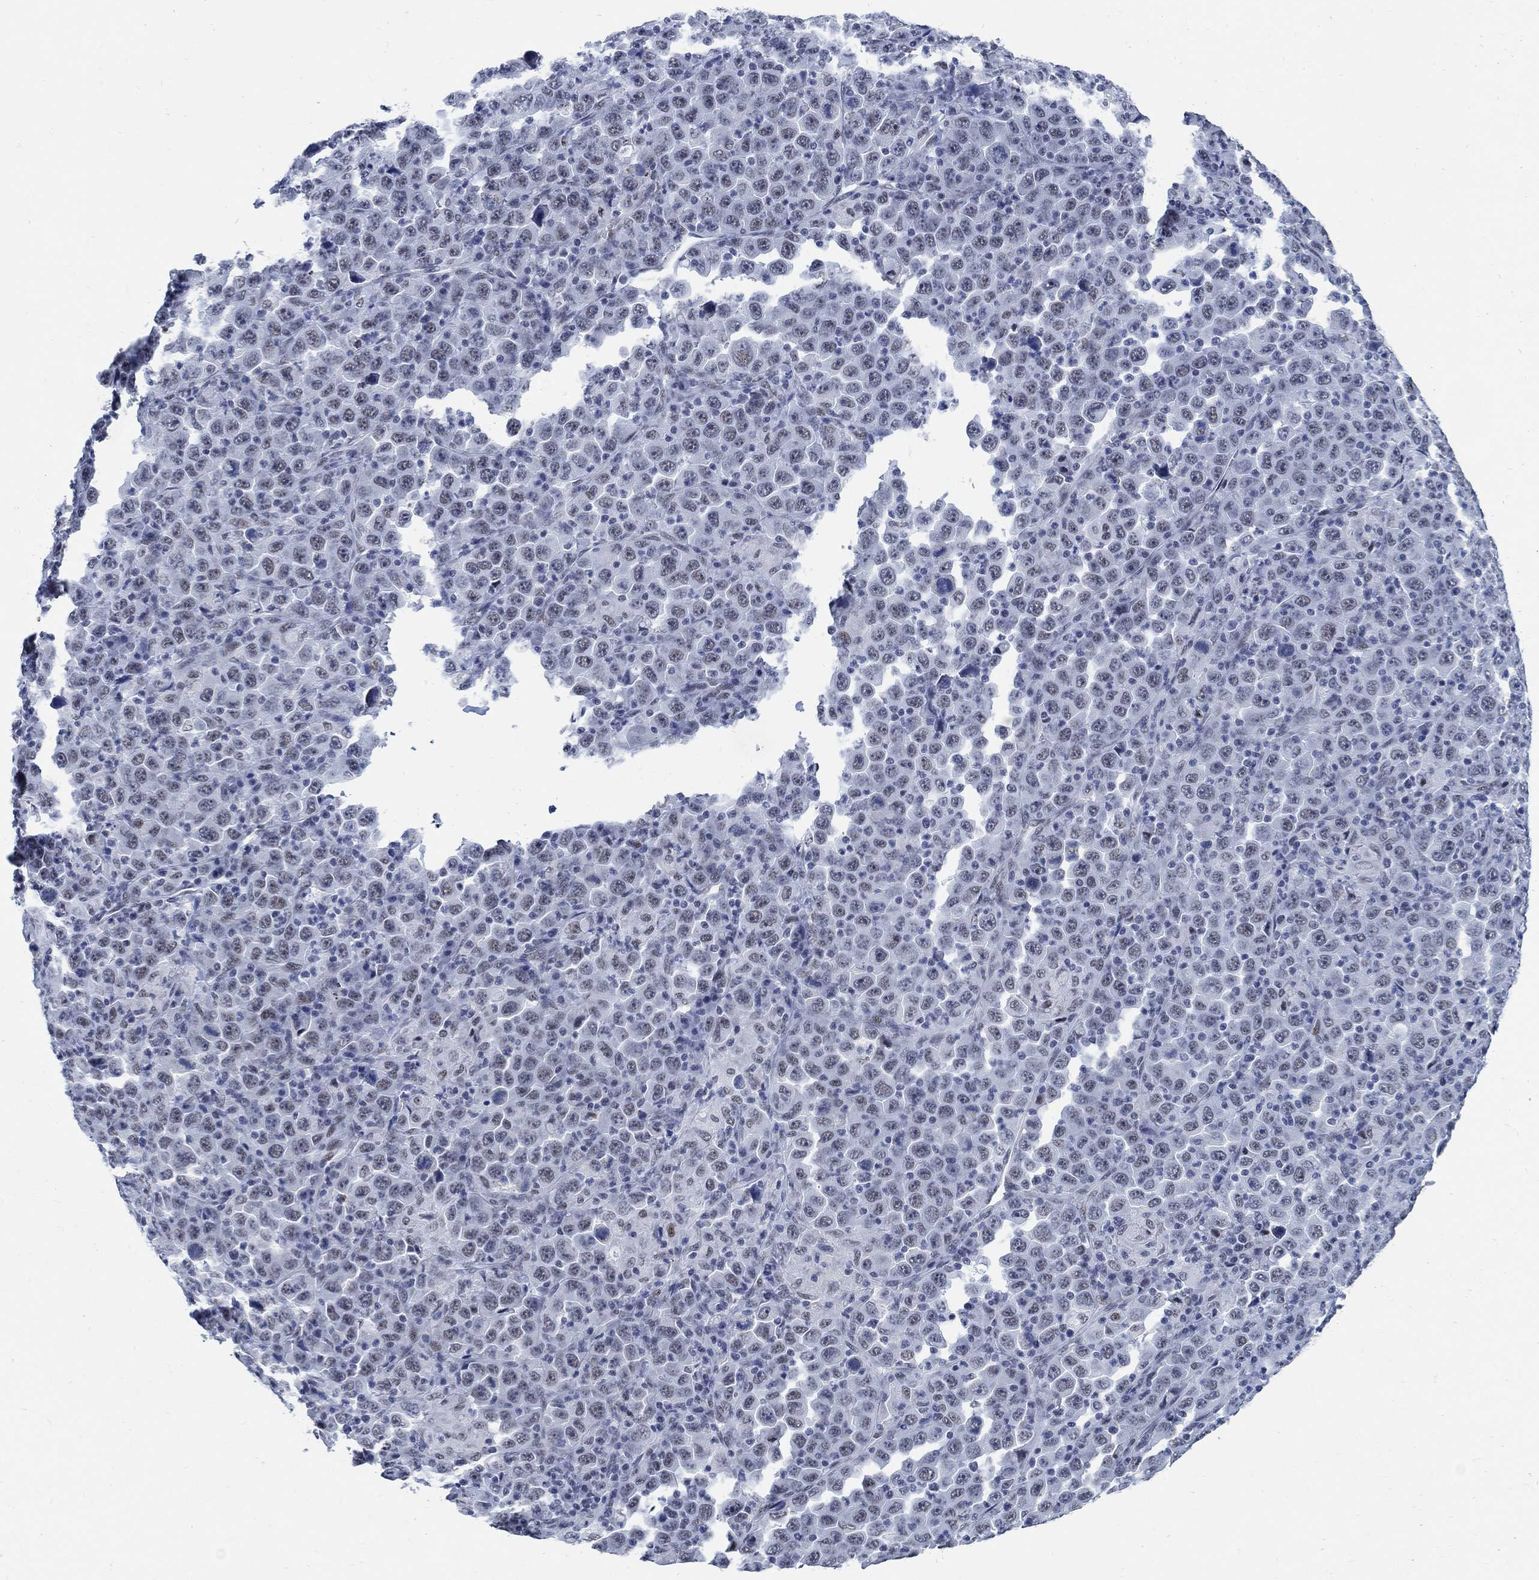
{"staining": {"intensity": "weak", "quantity": "25%-75%", "location": "nuclear"}, "tissue": "stomach cancer", "cell_type": "Tumor cells", "image_type": "cancer", "snomed": [{"axis": "morphology", "description": "Normal tissue, NOS"}, {"axis": "morphology", "description": "Adenocarcinoma, NOS"}, {"axis": "topography", "description": "Stomach, upper"}, {"axis": "topography", "description": "Stomach"}], "caption": "Protein expression analysis of human adenocarcinoma (stomach) reveals weak nuclear staining in about 25%-75% of tumor cells.", "gene": "DLK1", "patient": {"sex": "male", "age": 59}}